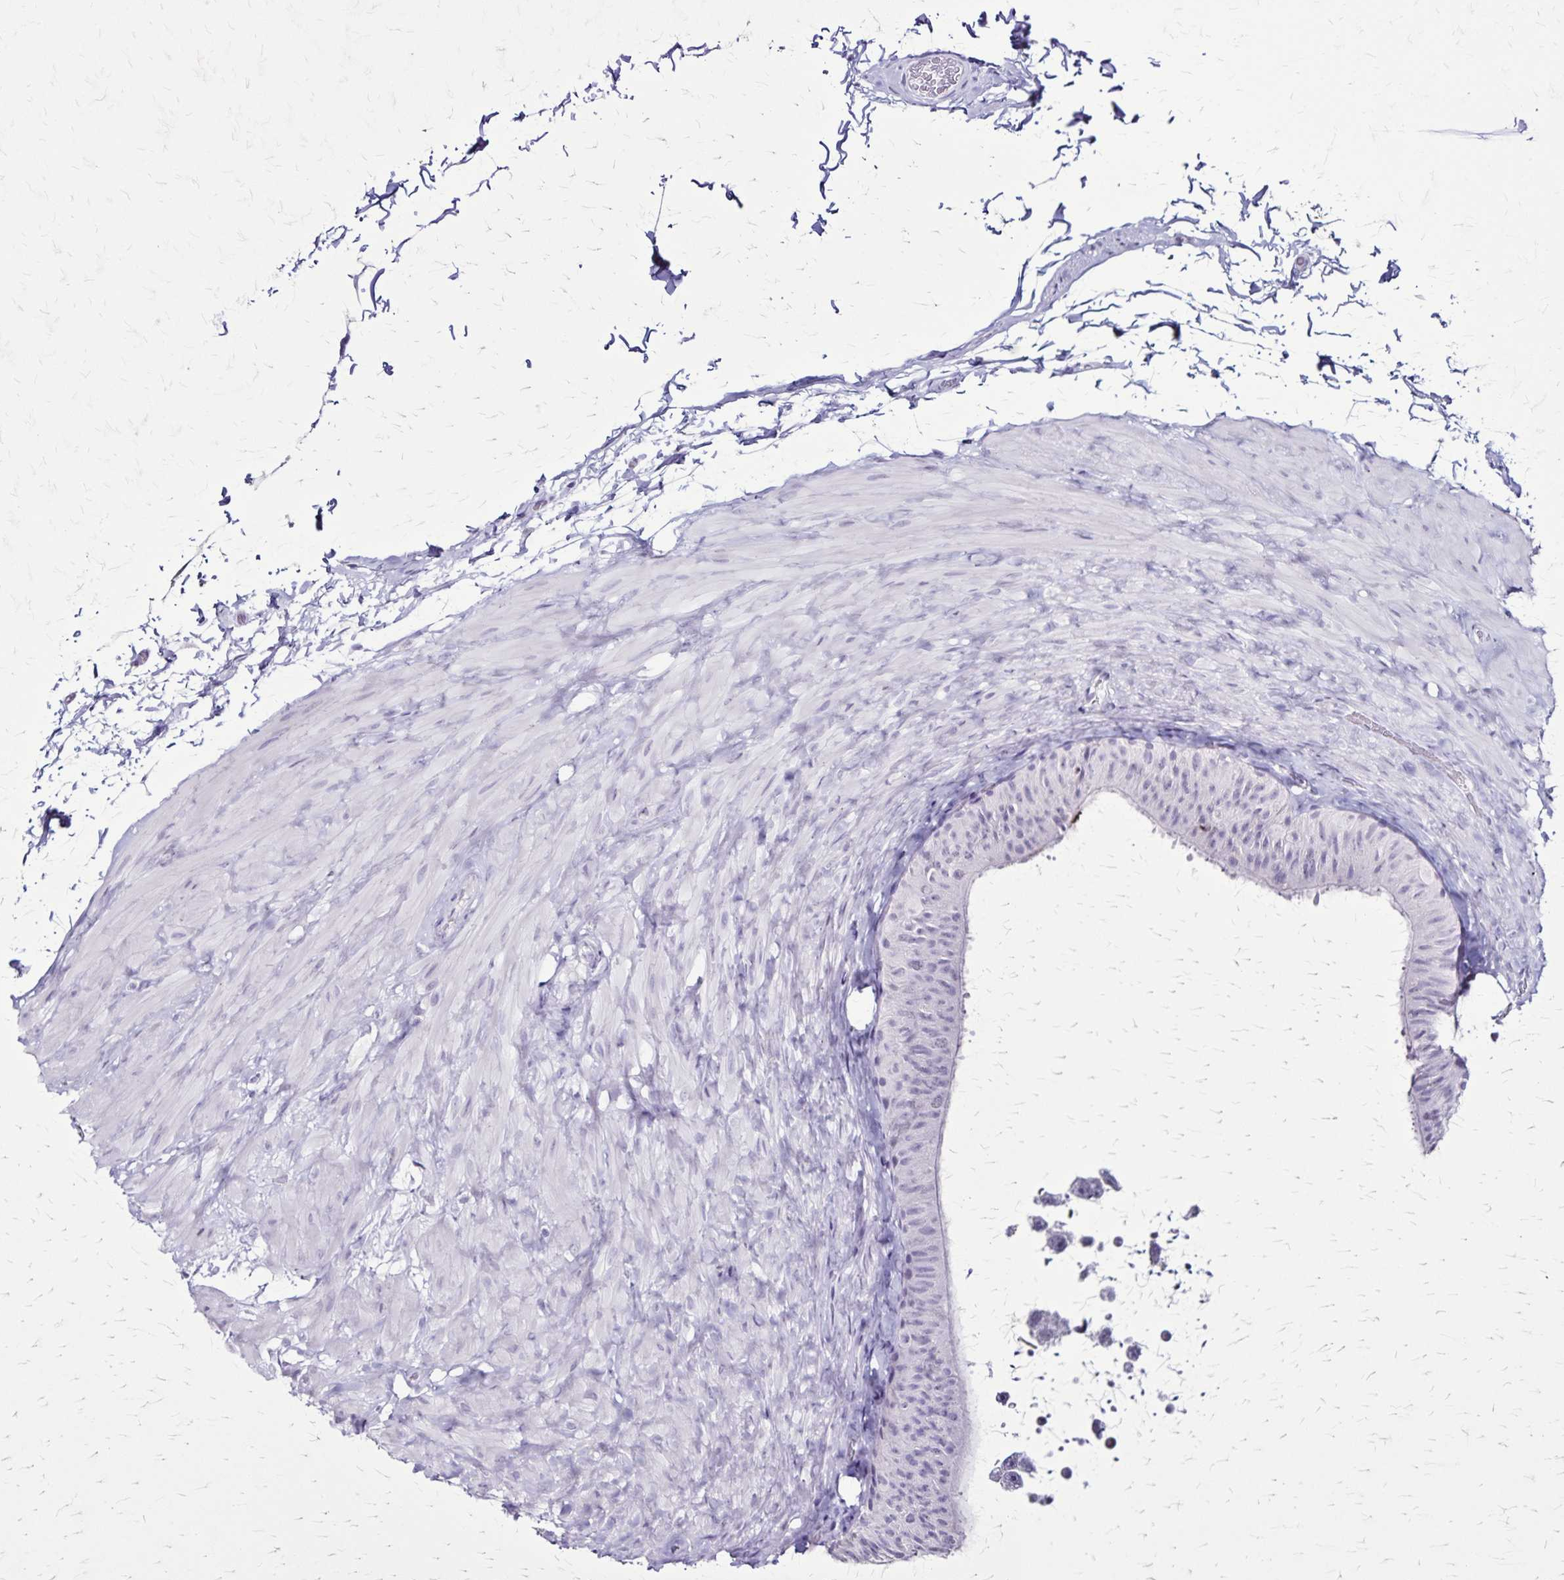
{"staining": {"intensity": "negative", "quantity": "none", "location": "none"}, "tissue": "epididymis", "cell_type": "Glandular cells", "image_type": "normal", "snomed": [{"axis": "morphology", "description": "Normal tissue, NOS"}, {"axis": "topography", "description": "Epididymis, spermatic cord, NOS"}, {"axis": "topography", "description": "Epididymis"}], "caption": "Immunohistochemical staining of unremarkable human epididymis shows no significant positivity in glandular cells. (DAB (3,3'-diaminobenzidine) IHC visualized using brightfield microscopy, high magnification).", "gene": "KRT2", "patient": {"sex": "male", "age": 31}}